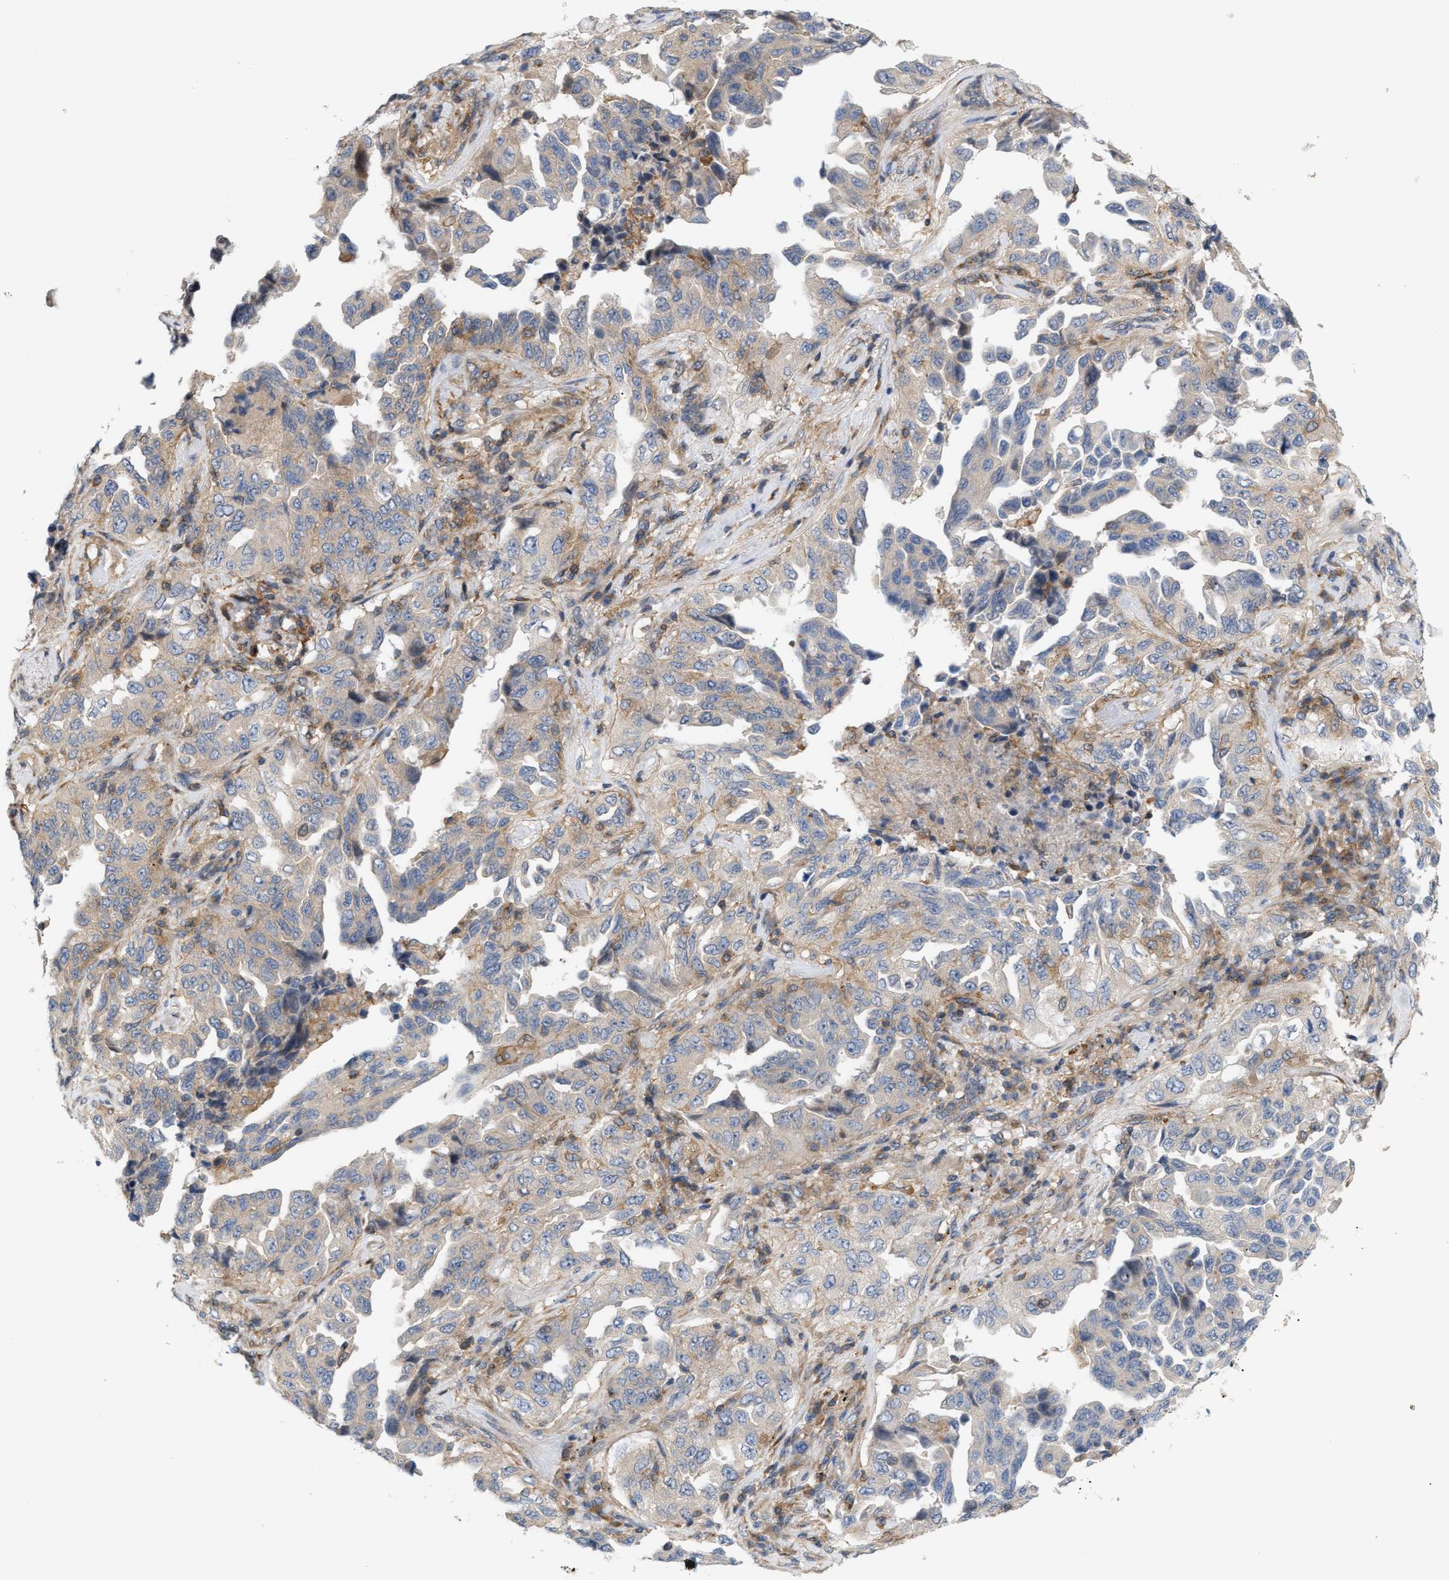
{"staining": {"intensity": "weak", "quantity": "<25%", "location": "cytoplasmic/membranous"}, "tissue": "lung cancer", "cell_type": "Tumor cells", "image_type": "cancer", "snomed": [{"axis": "morphology", "description": "Adenocarcinoma, NOS"}, {"axis": "topography", "description": "Lung"}], "caption": "High magnification brightfield microscopy of adenocarcinoma (lung) stained with DAB (3,3'-diaminobenzidine) (brown) and counterstained with hematoxylin (blue): tumor cells show no significant positivity.", "gene": "DBNL", "patient": {"sex": "female", "age": 51}}